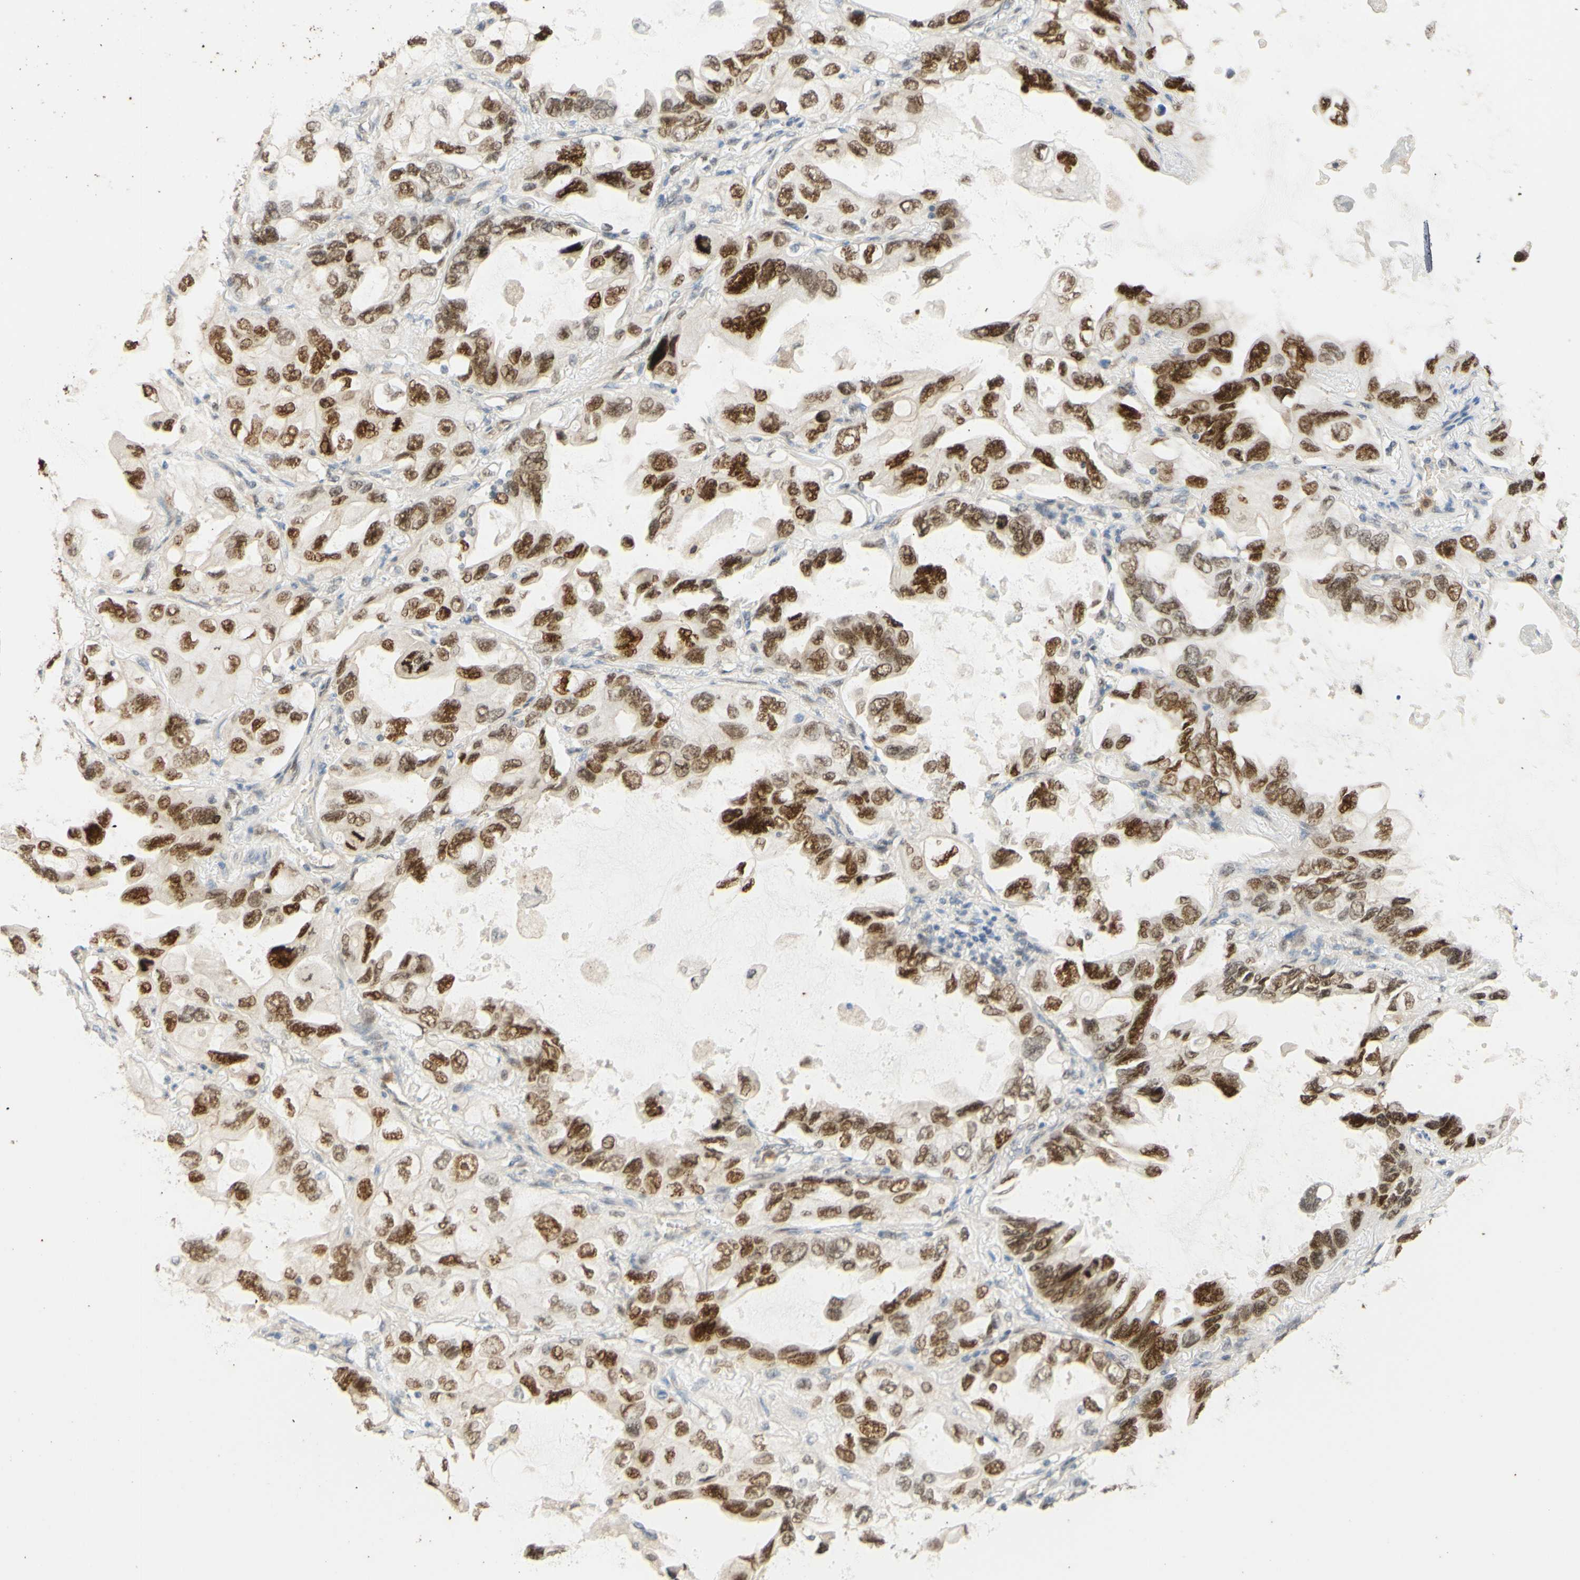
{"staining": {"intensity": "moderate", "quantity": ">75%", "location": "nuclear"}, "tissue": "lung cancer", "cell_type": "Tumor cells", "image_type": "cancer", "snomed": [{"axis": "morphology", "description": "Squamous cell carcinoma, NOS"}, {"axis": "topography", "description": "Lung"}], "caption": "This micrograph exhibits IHC staining of lung cancer (squamous cell carcinoma), with medium moderate nuclear expression in about >75% of tumor cells.", "gene": "POLB", "patient": {"sex": "female", "age": 73}}